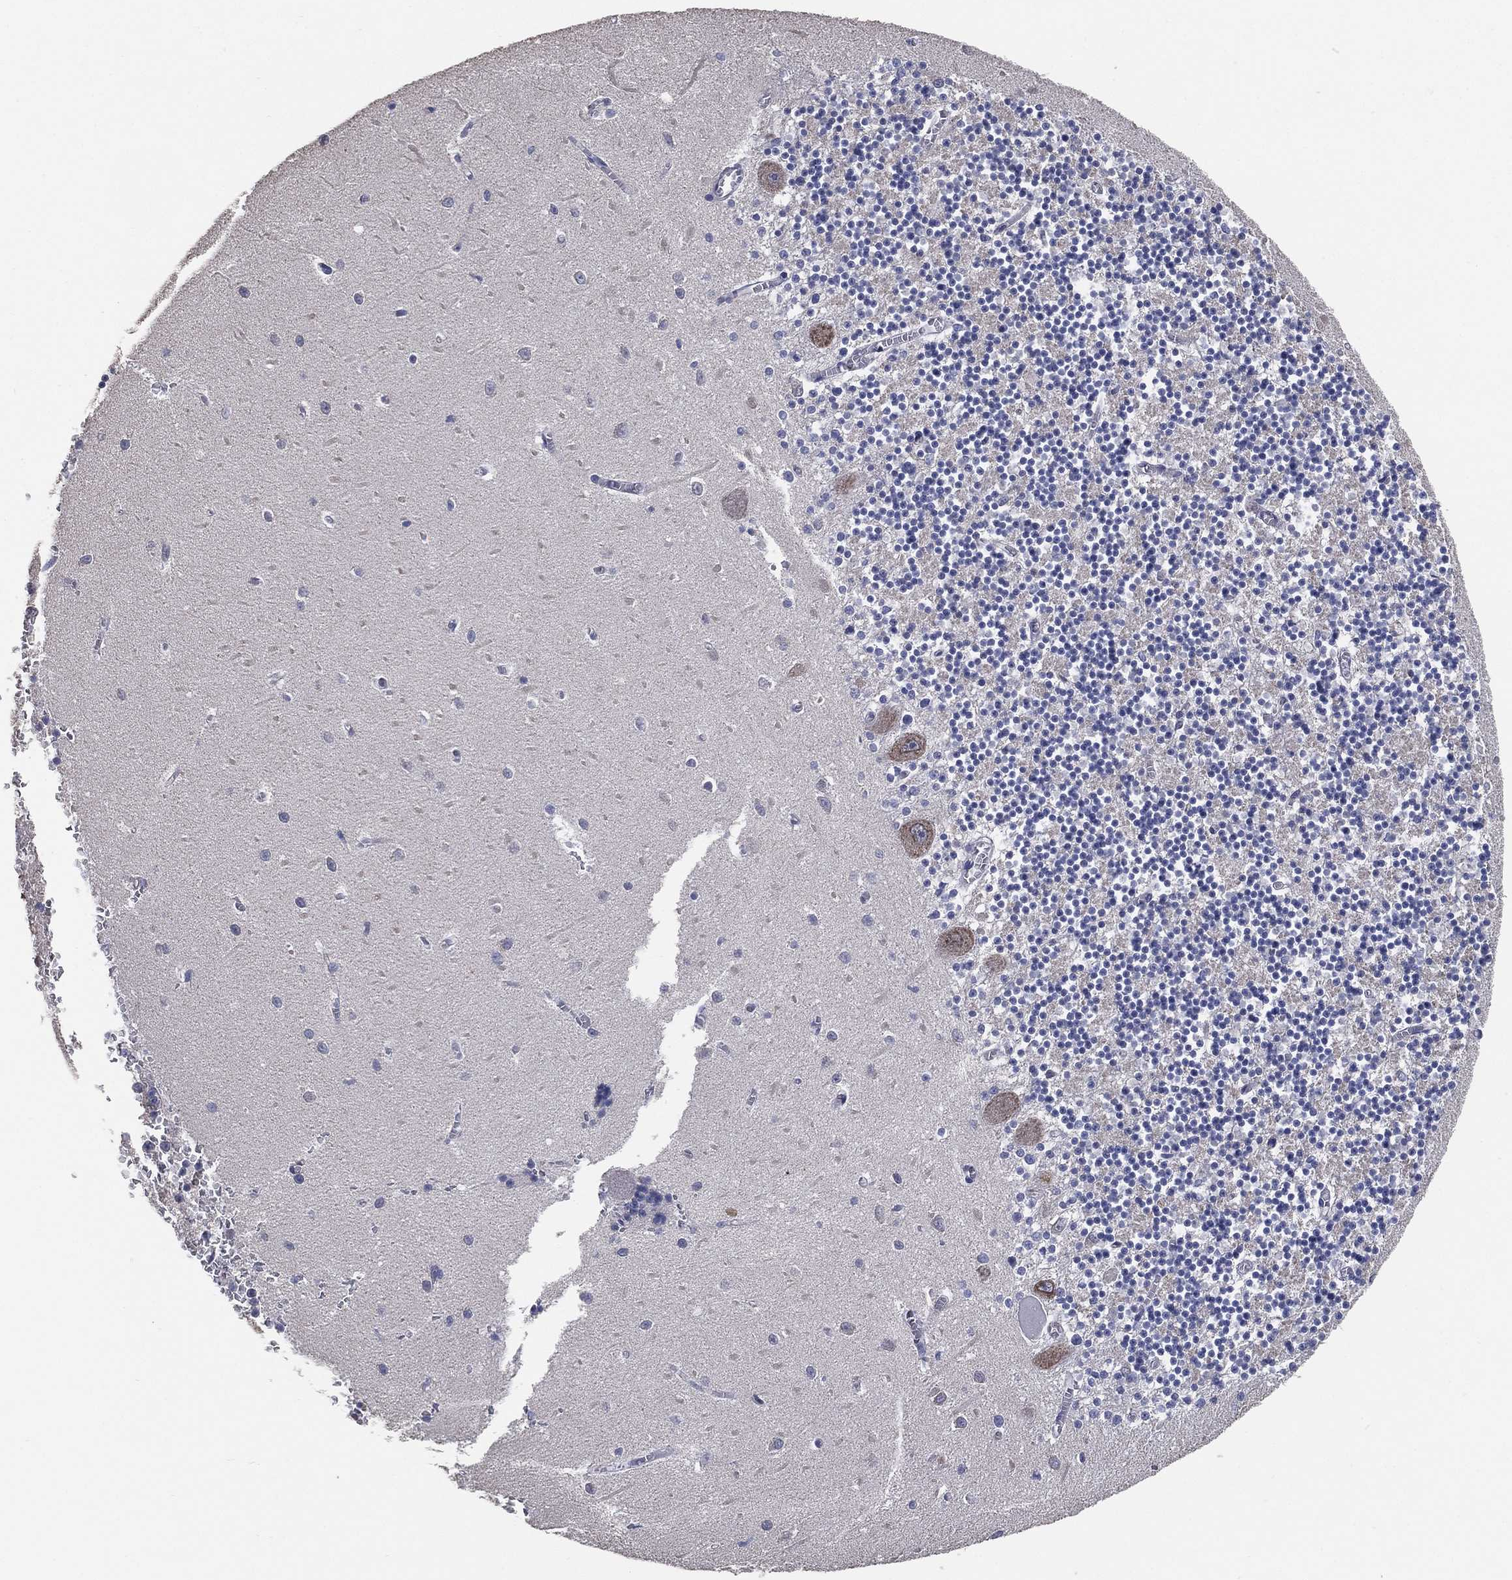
{"staining": {"intensity": "negative", "quantity": "none", "location": "none"}, "tissue": "cerebellum", "cell_type": "Cells in granular layer", "image_type": "normal", "snomed": [{"axis": "morphology", "description": "Normal tissue, NOS"}, {"axis": "topography", "description": "Cerebellum"}], "caption": "IHC of benign human cerebellum displays no expression in cells in granular layer.", "gene": "KLK5", "patient": {"sex": "female", "age": 64}}